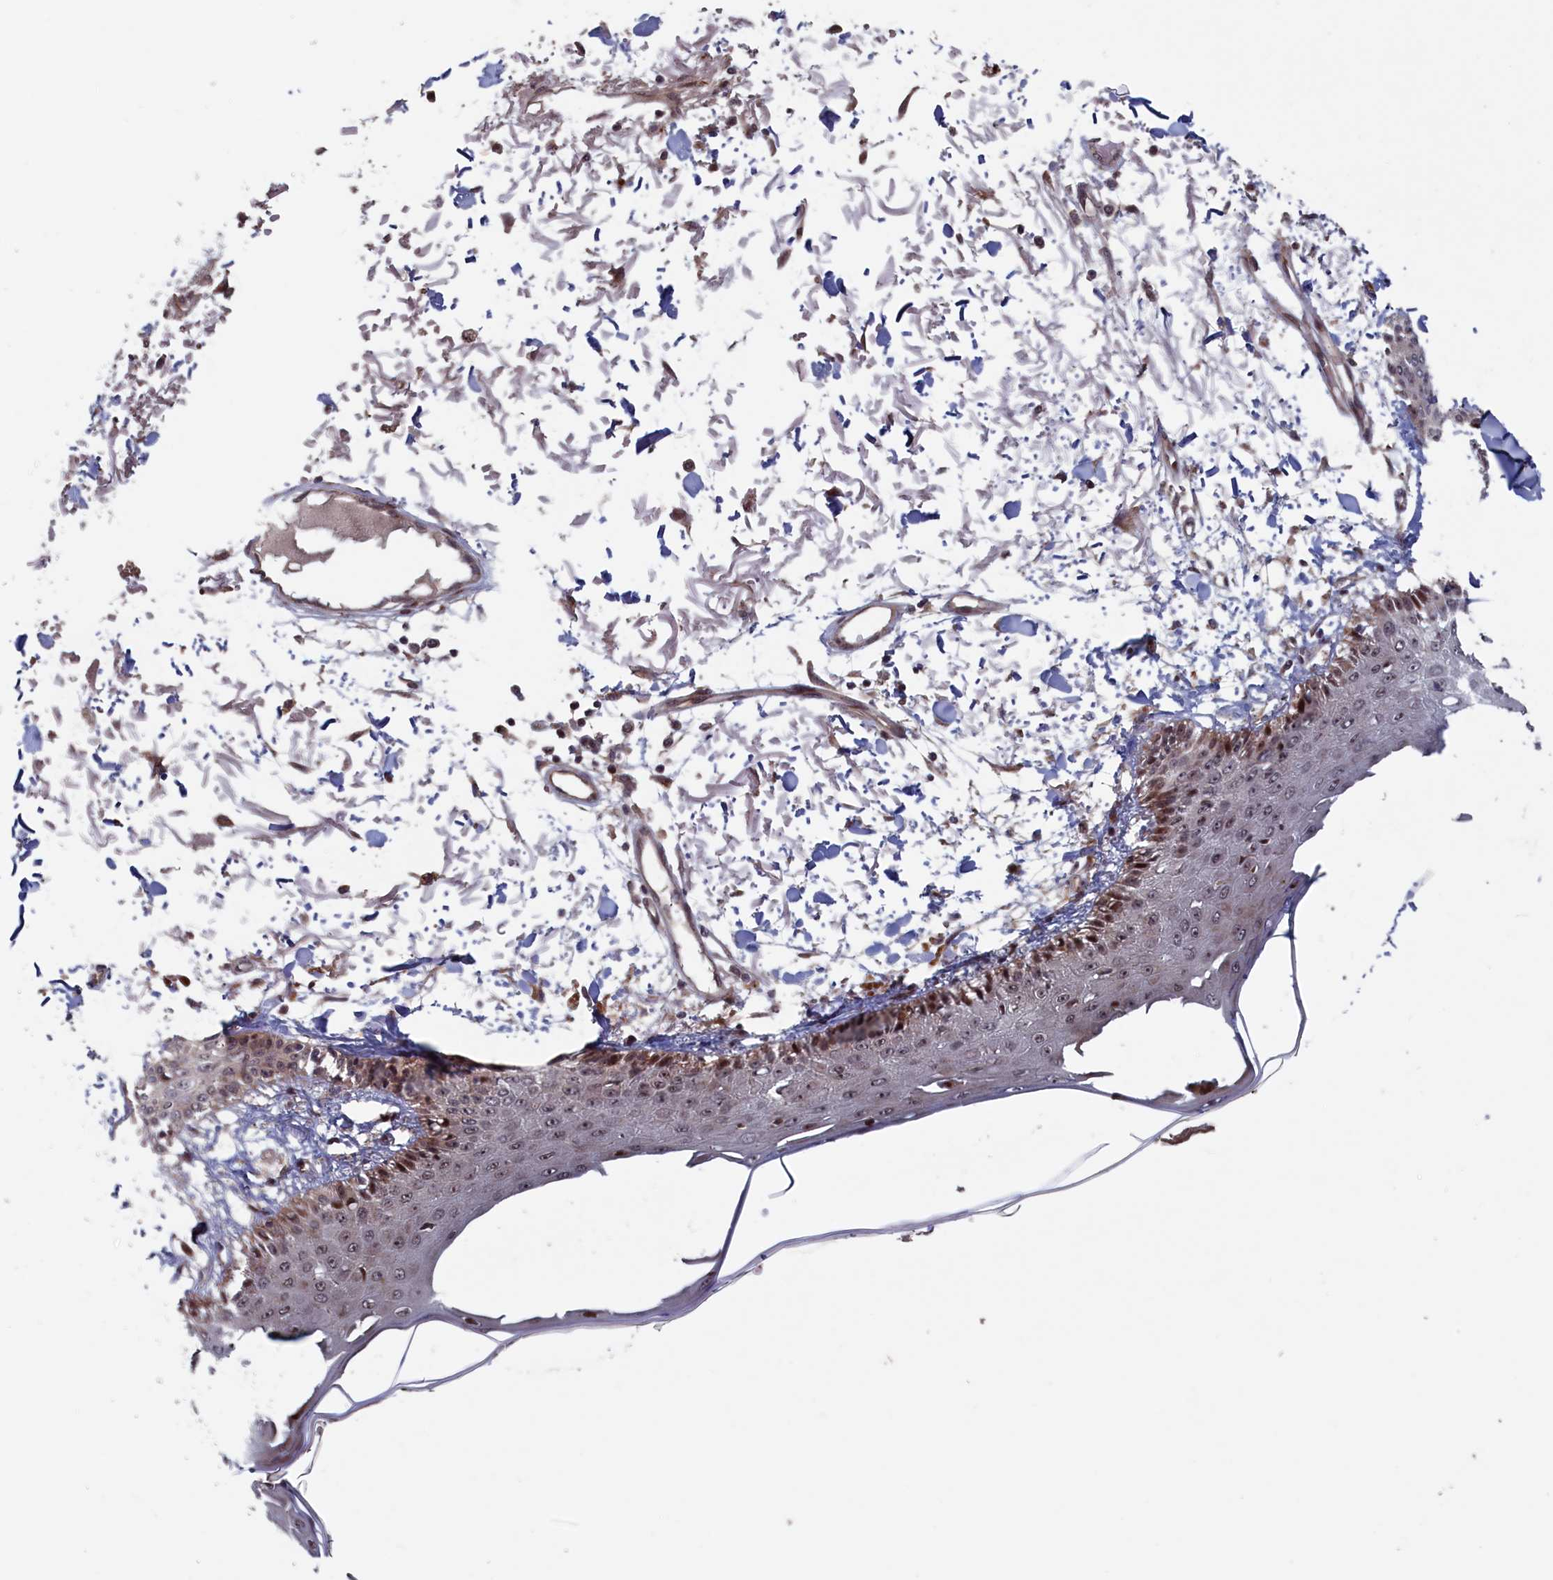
{"staining": {"intensity": "moderate", "quantity": ">75%", "location": "cytoplasmic/membranous"}, "tissue": "skin", "cell_type": "Fibroblasts", "image_type": "normal", "snomed": [{"axis": "morphology", "description": "Normal tissue, NOS"}, {"axis": "morphology", "description": "Squamous cell carcinoma, NOS"}, {"axis": "topography", "description": "Skin"}, {"axis": "topography", "description": "Peripheral nerve tissue"}], "caption": "Moderate cytoplasmic/membranous staining for a protein is appreciated in about >75% of fibroblasts of unremarkable skin using immunohistochemistry (IHC).", "gene": "LSG1", "patient": {"sex": "male", "age": 83}}